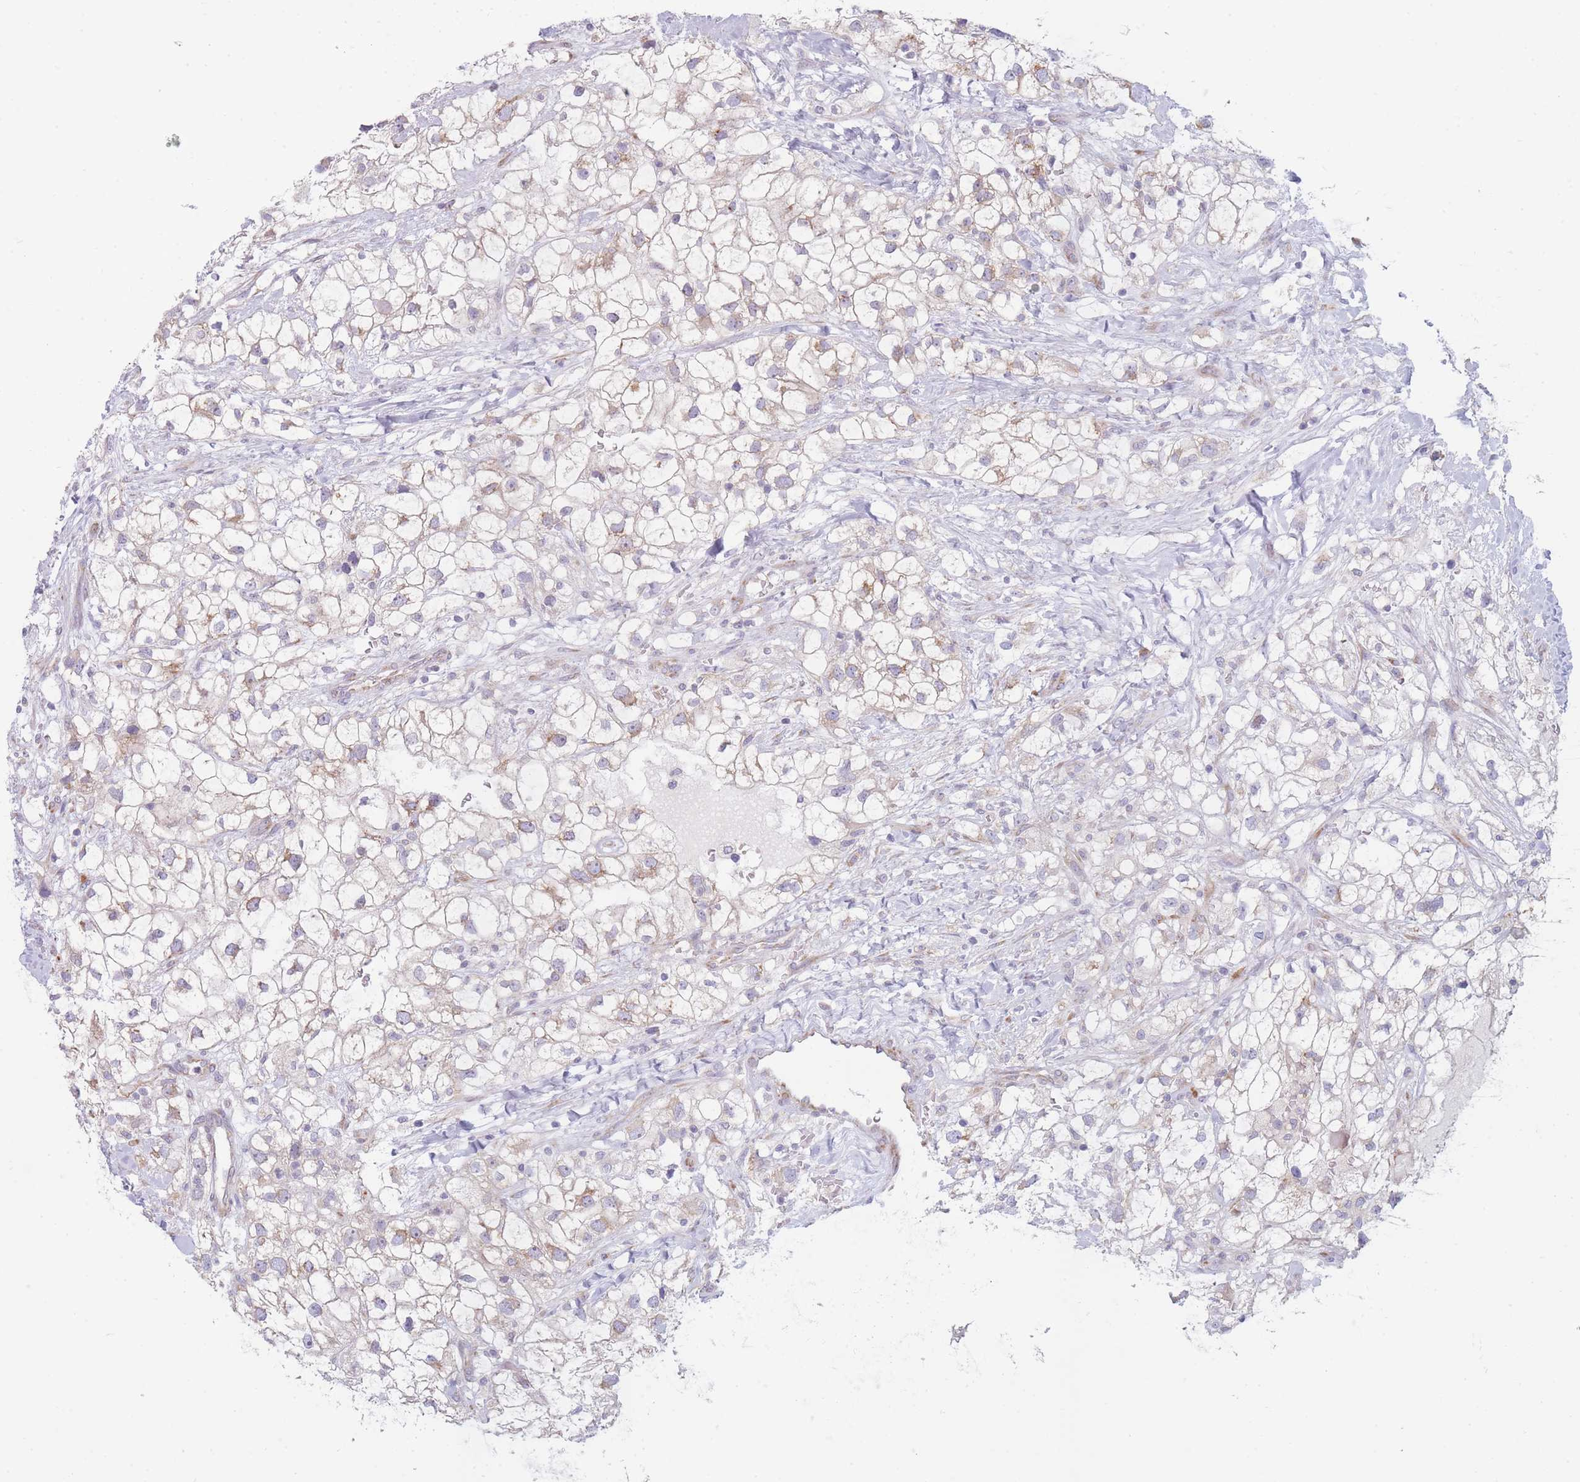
{"staining": {"intensity": "weak", "quantity": "<25%", "location": "cytoplasmic/membranous"}, "tissue": "renal cancer", "cell_type": "Tumor cells", "image_type": "cancer", "snomed": [{"axis": "morphology", "description": "Adenocarcinoma, NOS"}, {"axis": "topography", "description": "Kidney"}], "caption": "IHC image of renal adenocarcinoma stained for a protein (brown), which reveals no staining in tumor cells.", "gene": "OR5L2", "patient": {"sex": "male", "age": 59}}